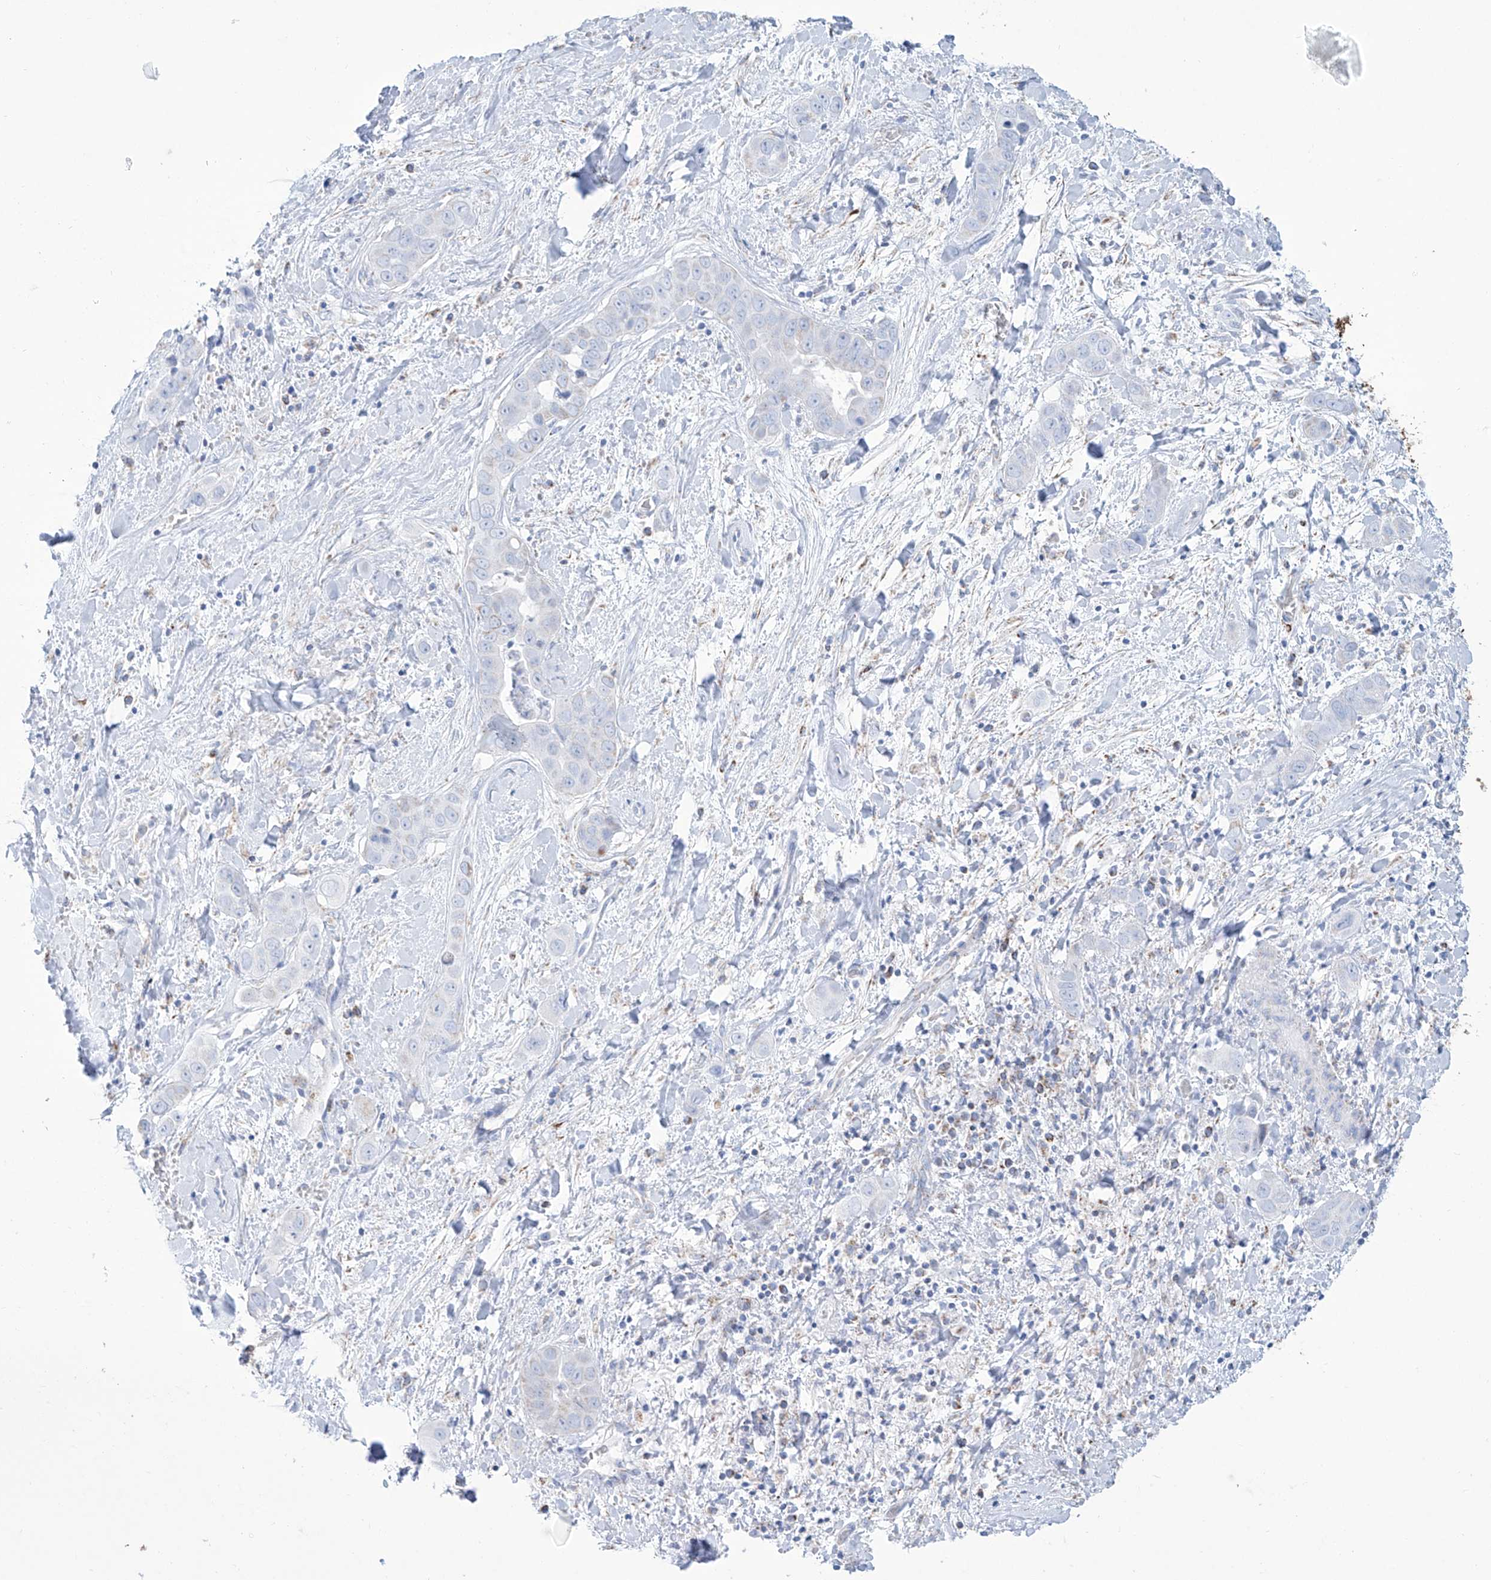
{"staining": {"intensity": "negative", "quantity": "none", "location": "none"}, "tissue": "liver cancer", "cell_type": "Tumor cells", "image_type": "cancer", "snomed": [{"axis": "morphology", "description": "Cholangiocarcinoma"}, {"axis": "topography", "description": "Liver"}], "caption": "An immunohistochemistry histopathology image of cholangiocarcinoma (liver) is shown. There is no staining in tumor cells of cholangiocarcinoma (liver).", "gene": "ALDH6A1", "patient": {"sex": "female", "age": 52}}